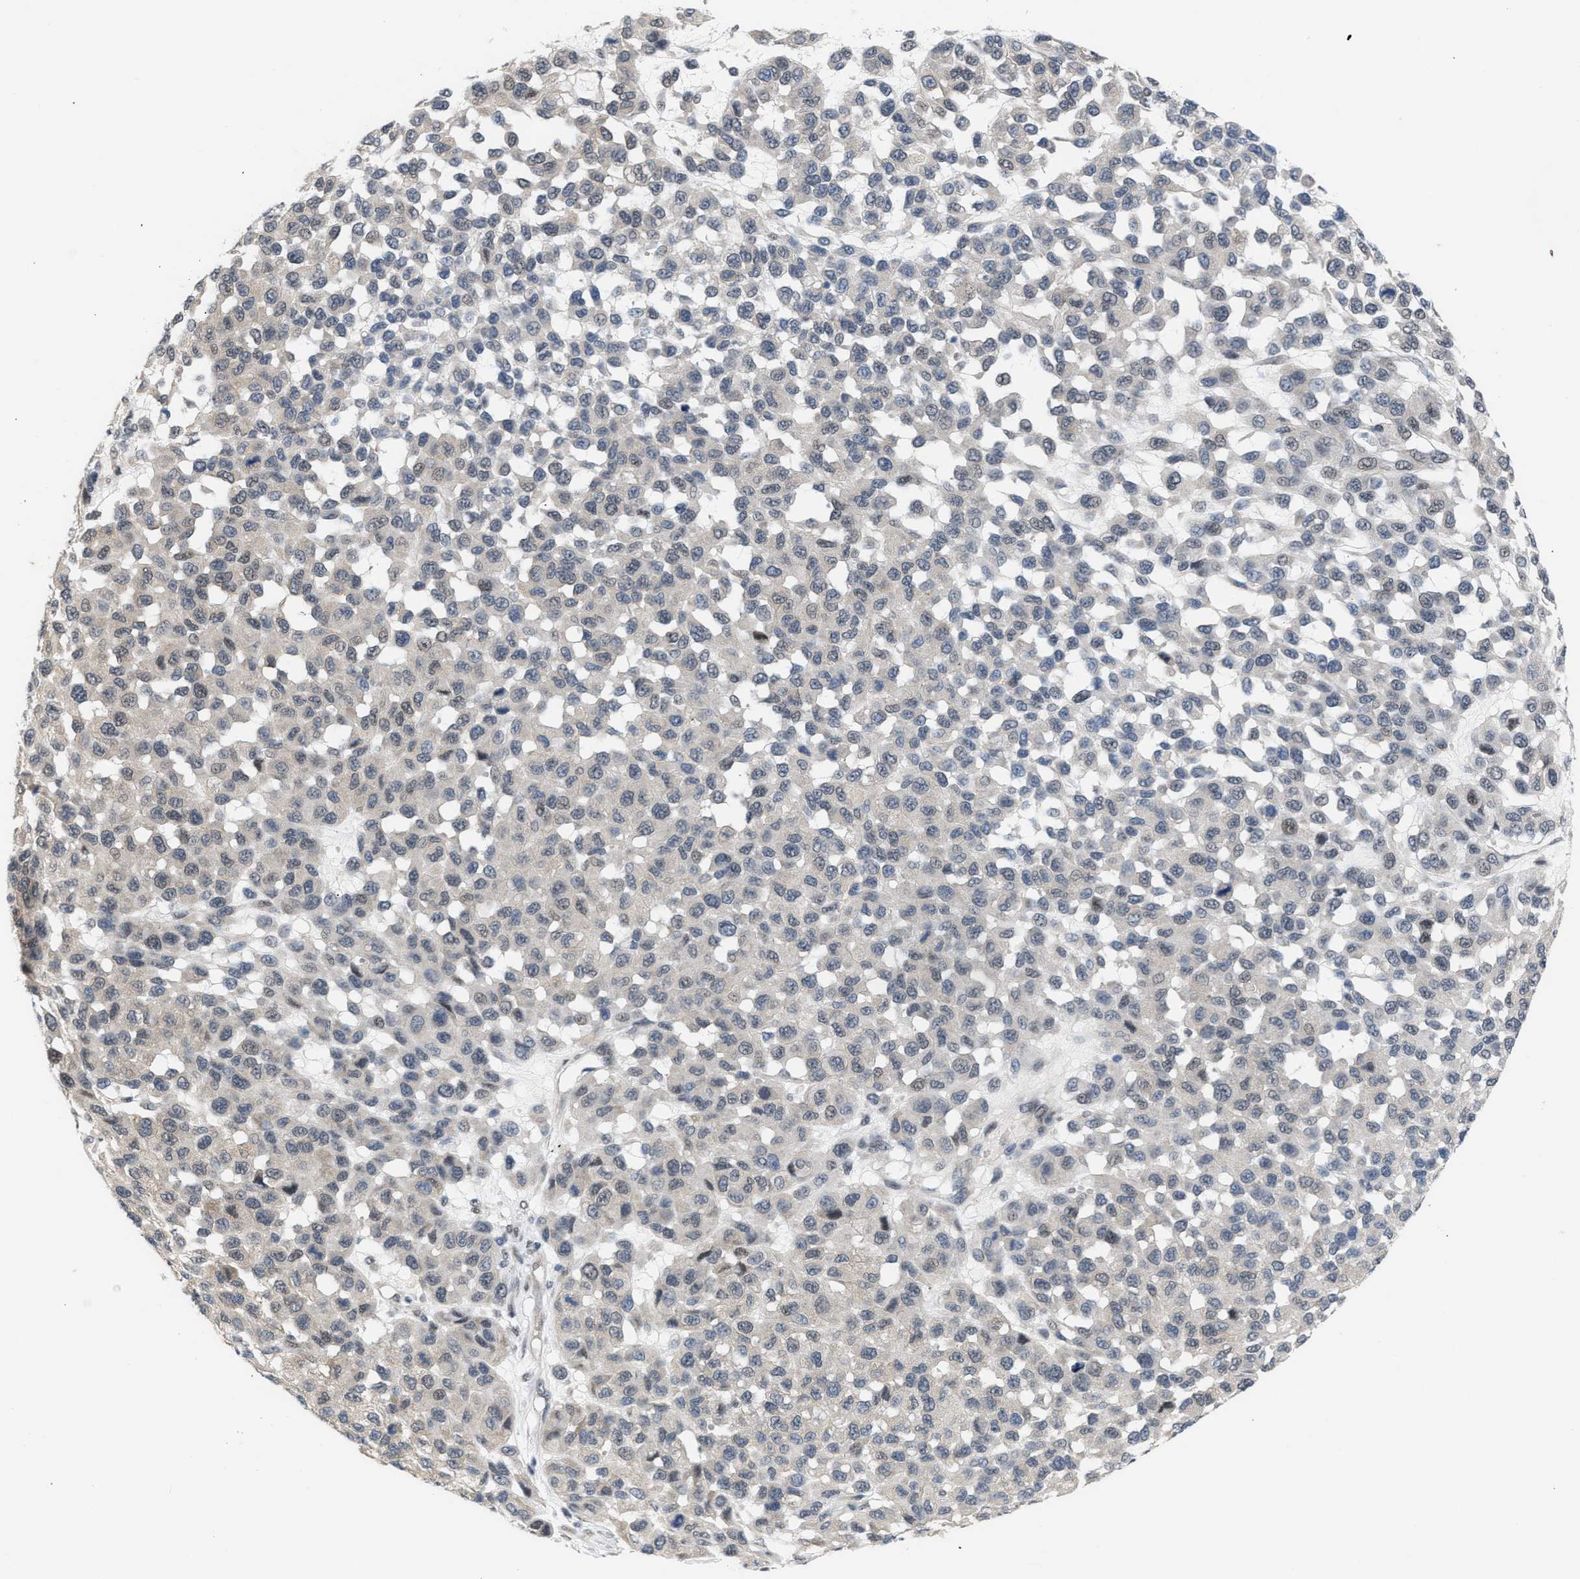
{"staining": {"intensity": "negative", "quantity": "none", "location": "none"}, "tissue": "melanoma", "cell_type": "Tumor cells", "image_type": "cancer", "snomed": [{"axis": "morphology", "description": "Malignant melanoma, NOS"}, {"axis": "topography", "description": "Skin"}], "caption": "Immunohistochemistry micrograph of neoplastic tissue: melanoma stained with DAB displays no significant protein staining in tumor cells.", "gene": "TXNRD3", "patient": {"sex": "male", "age": 62}}